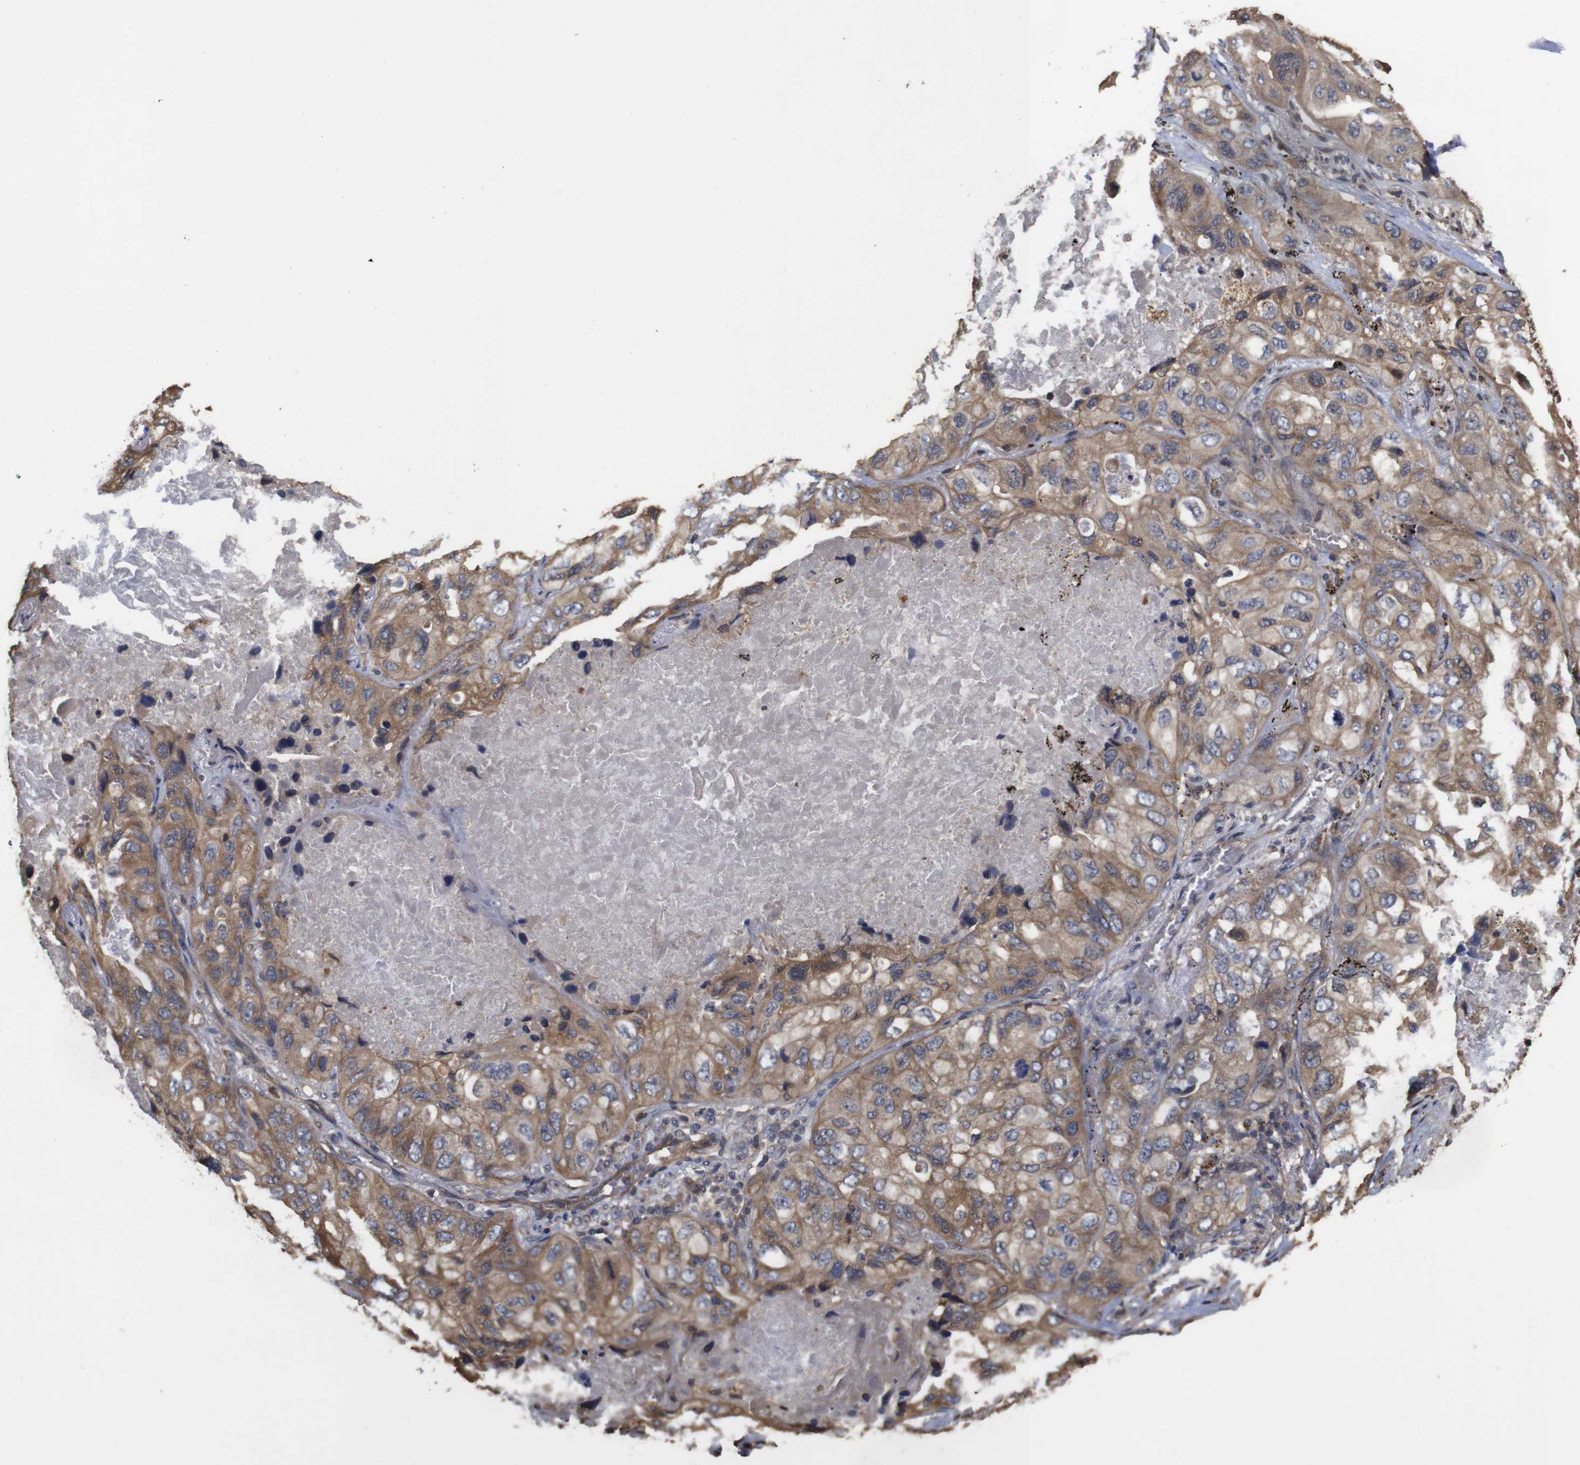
{"staining": {"intensity": "moderate", "quantity": ">75%", "location": "cytoplasmic/membranous"}, "tissue": "lung cancer", "cell_type": "Tumor cells", "image_type": "cancer", "snomed": [{"axis": "morphology", "description": "Squamous cell carcinoma, NOS"}, {"axis": "topography", "description": "Lung"}], "caption": "Moderate cytoplasmic/membranous positivity is present in approximately >75% of tumor cells in lung cancer (squamous cell carcinoma). The staining is performed using DAB (3,3'-diaminobenzidine) brown chromogen to label protein expression. The nuclei are counter-stained blue using hematoxylin.", "gene": "PTPN14", "patient": {"sex": "female", "age": 73}}